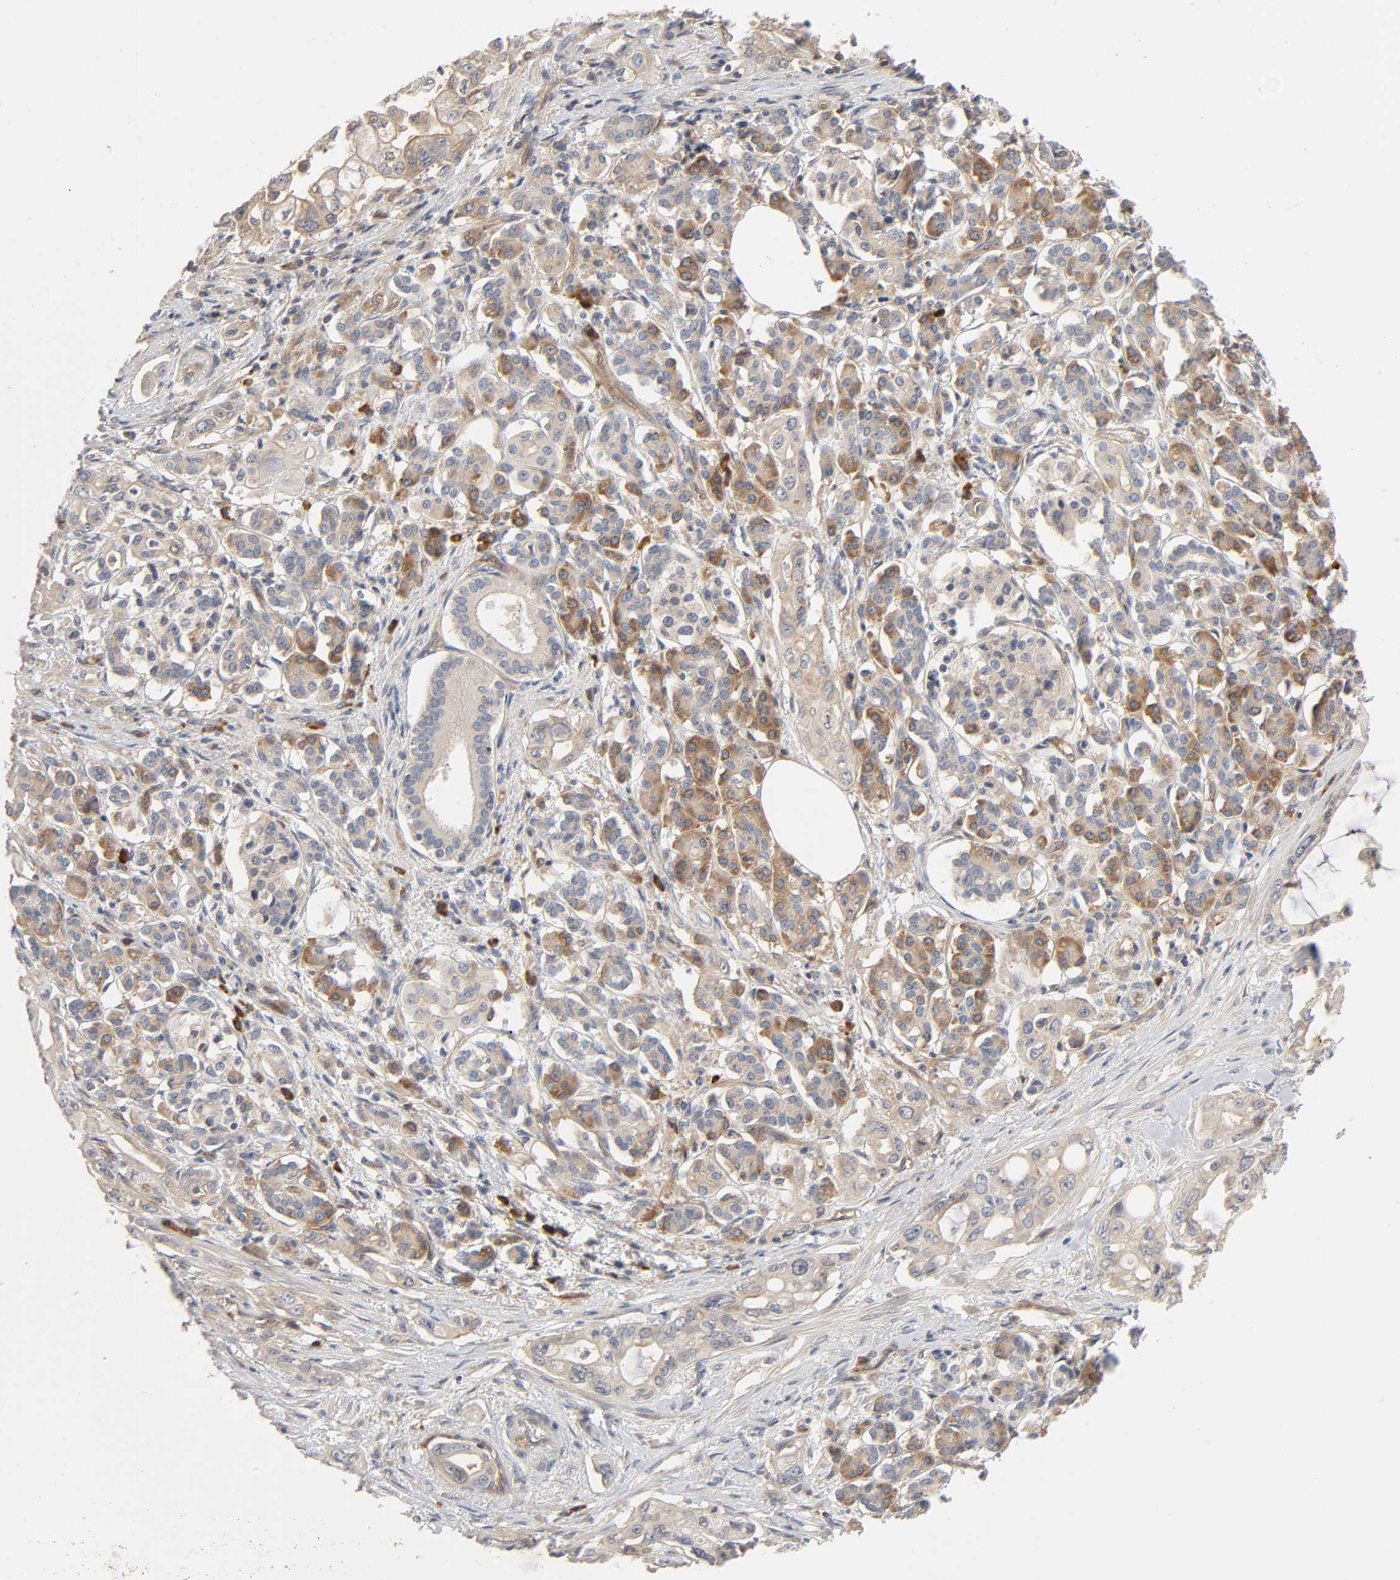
{"staining": {"intensity": "moderate", "quantity": ">75%", "location": "cytoplasmic/membranous"}, "tissue": "pancreatic cancer", "cell_type": "Tumor cells", "image_type": "cancer", "snomed": [{"axis": "morphology", "description": "Normal tissue, NOS"}, {"axis": "topography", "description": "Pancreas"}], "caption": "High-power microscopy captured an IHC photomicrograph of pancreatic cancer, revealing moderate cytoplasmic/membranous staining in about >75% of tumor cells.", "gene": "SCHIP1", "patient": {"sex": "male", "age": 42}}